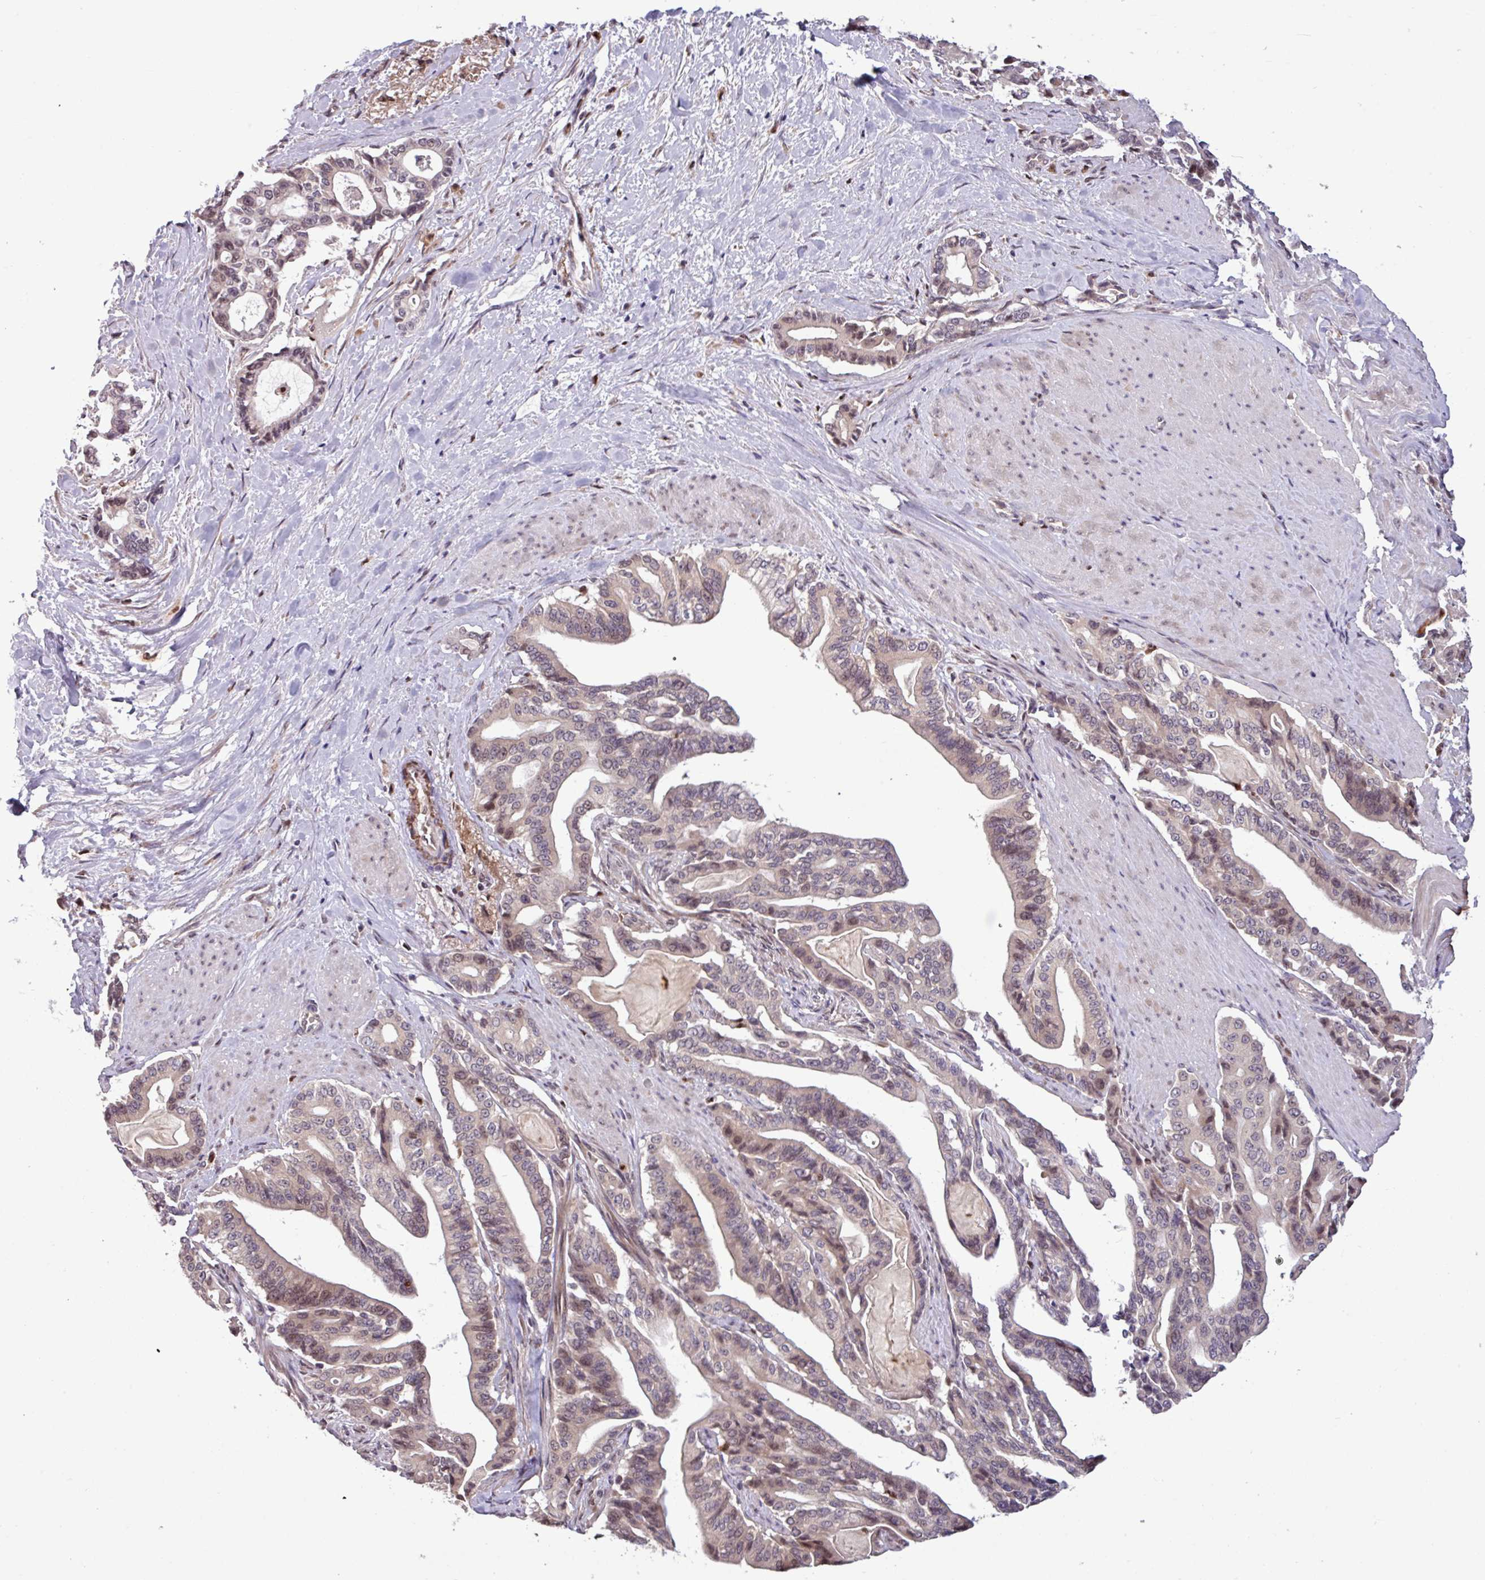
{"staining": {"intensity": "weak", "quantity": "25%-75%", "location": "nuclear"}, "tissue": "pancreatic cancer", "cell_type": "Tumor cells", "image_type": "cancer", "snomed": [{"axis": "morphology", "description": "Adenocarcinoma, NOS"}, {"axis": "topography", "description": "Pancreas"}], "caption": "IHC of human pancreatic cancer shows low levels of weak nuclear staining in approximately 25%-75% of tumor cells. IHC stains the protein of interest in brown and the nuclei are stained blue.", "gene": "SKIC2", "patient": {"sex": "male", "age": 63}}